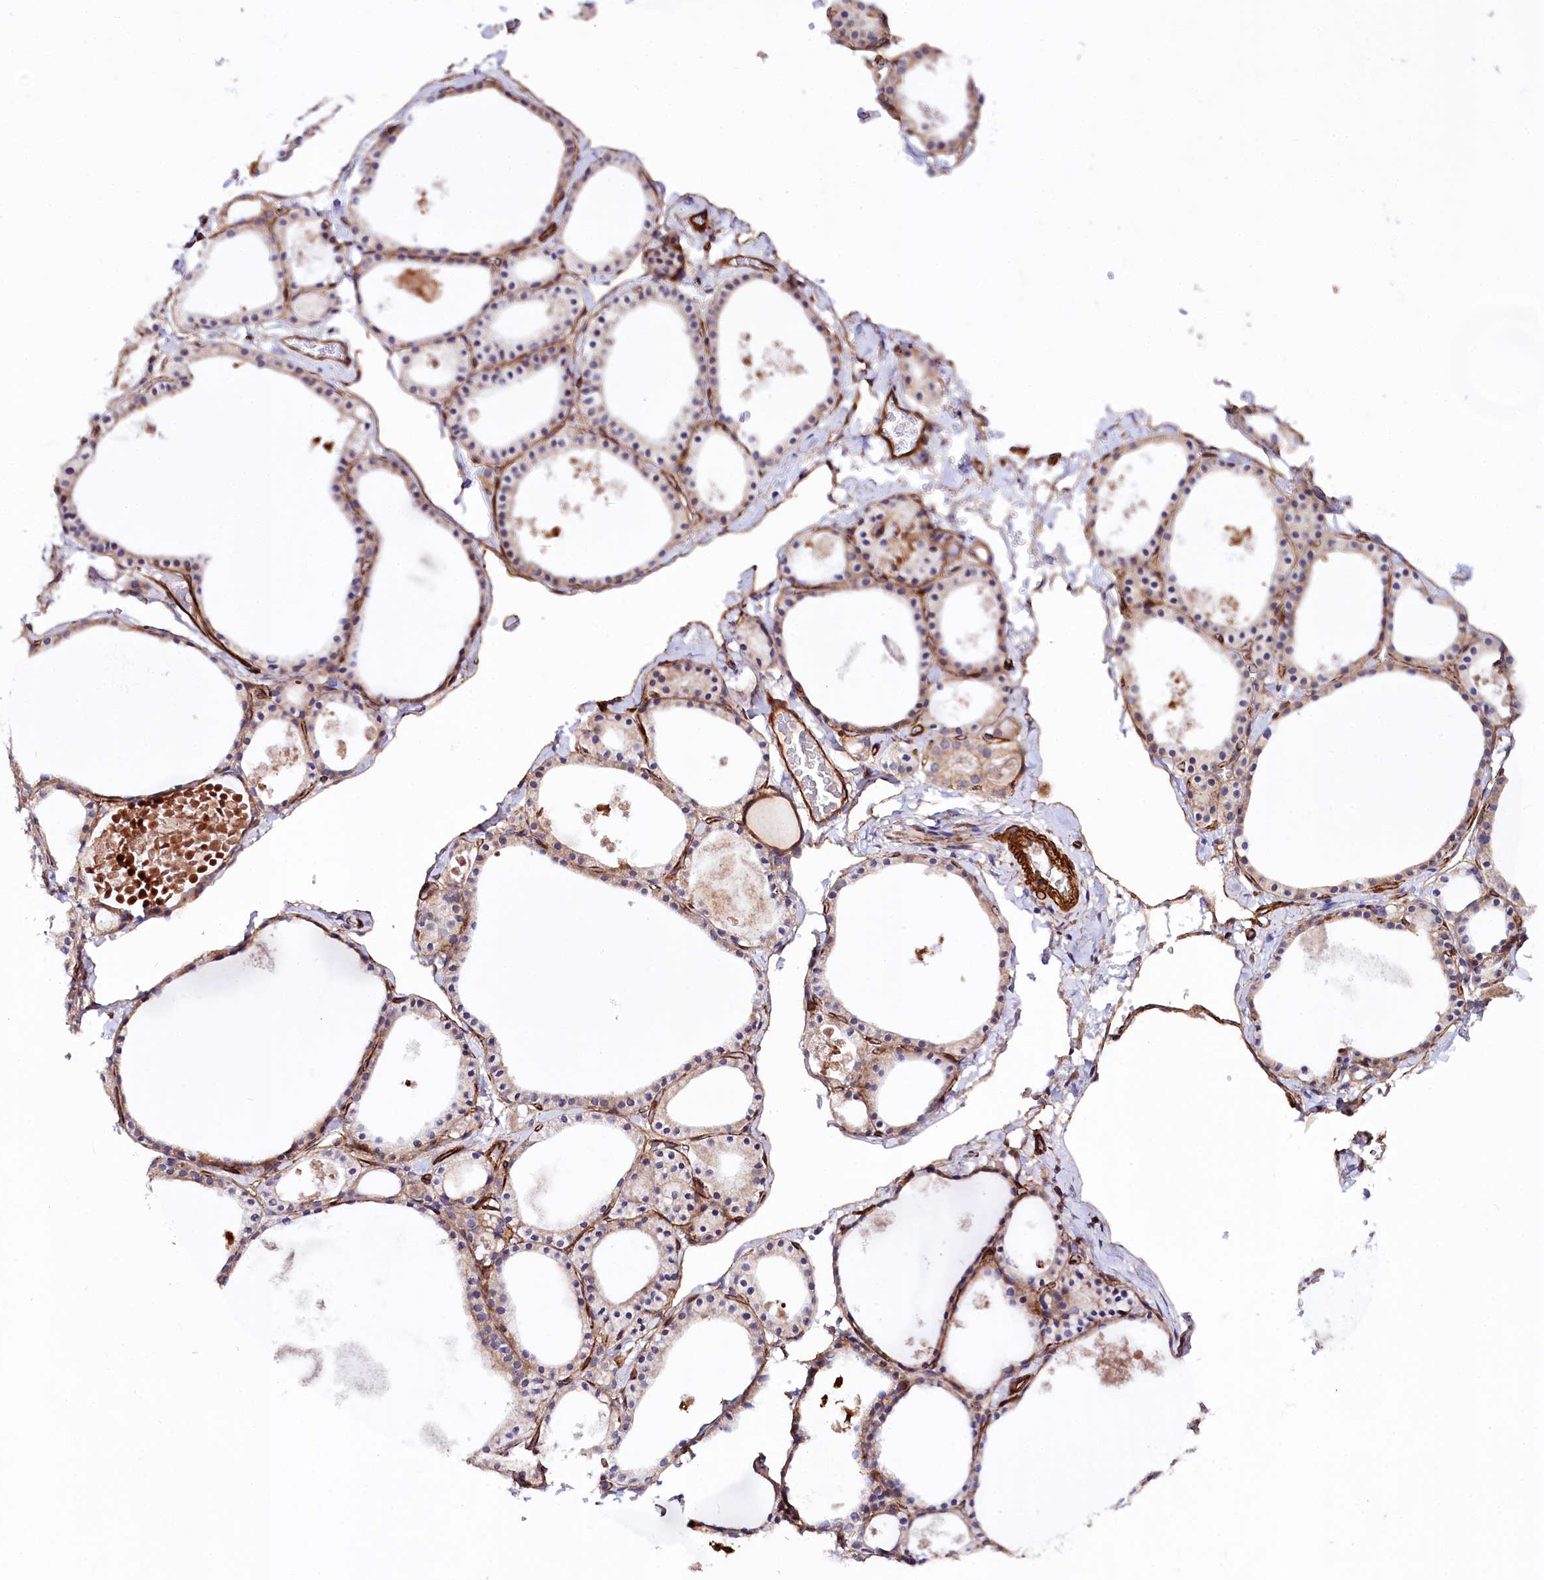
{"staining": {"intensity": "moderate", "quantity": "25%-75%", "location": "cytoplasmic/membranous"}, "tissue": "thyroid gland", "cell_type": "Glandular cells", "image_type": "normal", "snomed": [{"axis": "morphology", "description": "Normal tissue, NOS"}, {"axis": "topography", "description": "Thyroid gland"}], "caption": "Benign thyroid gland shows moderate cytoplasmic/membranous positivity in about 25%-75% of glandular cells Using DAB (brown) and hematoxylin (blue) stains, captured at high magnification using brightfield microscopy..", "gene": "SPATS2", "patient": {"sex": "male", "age": 56}}